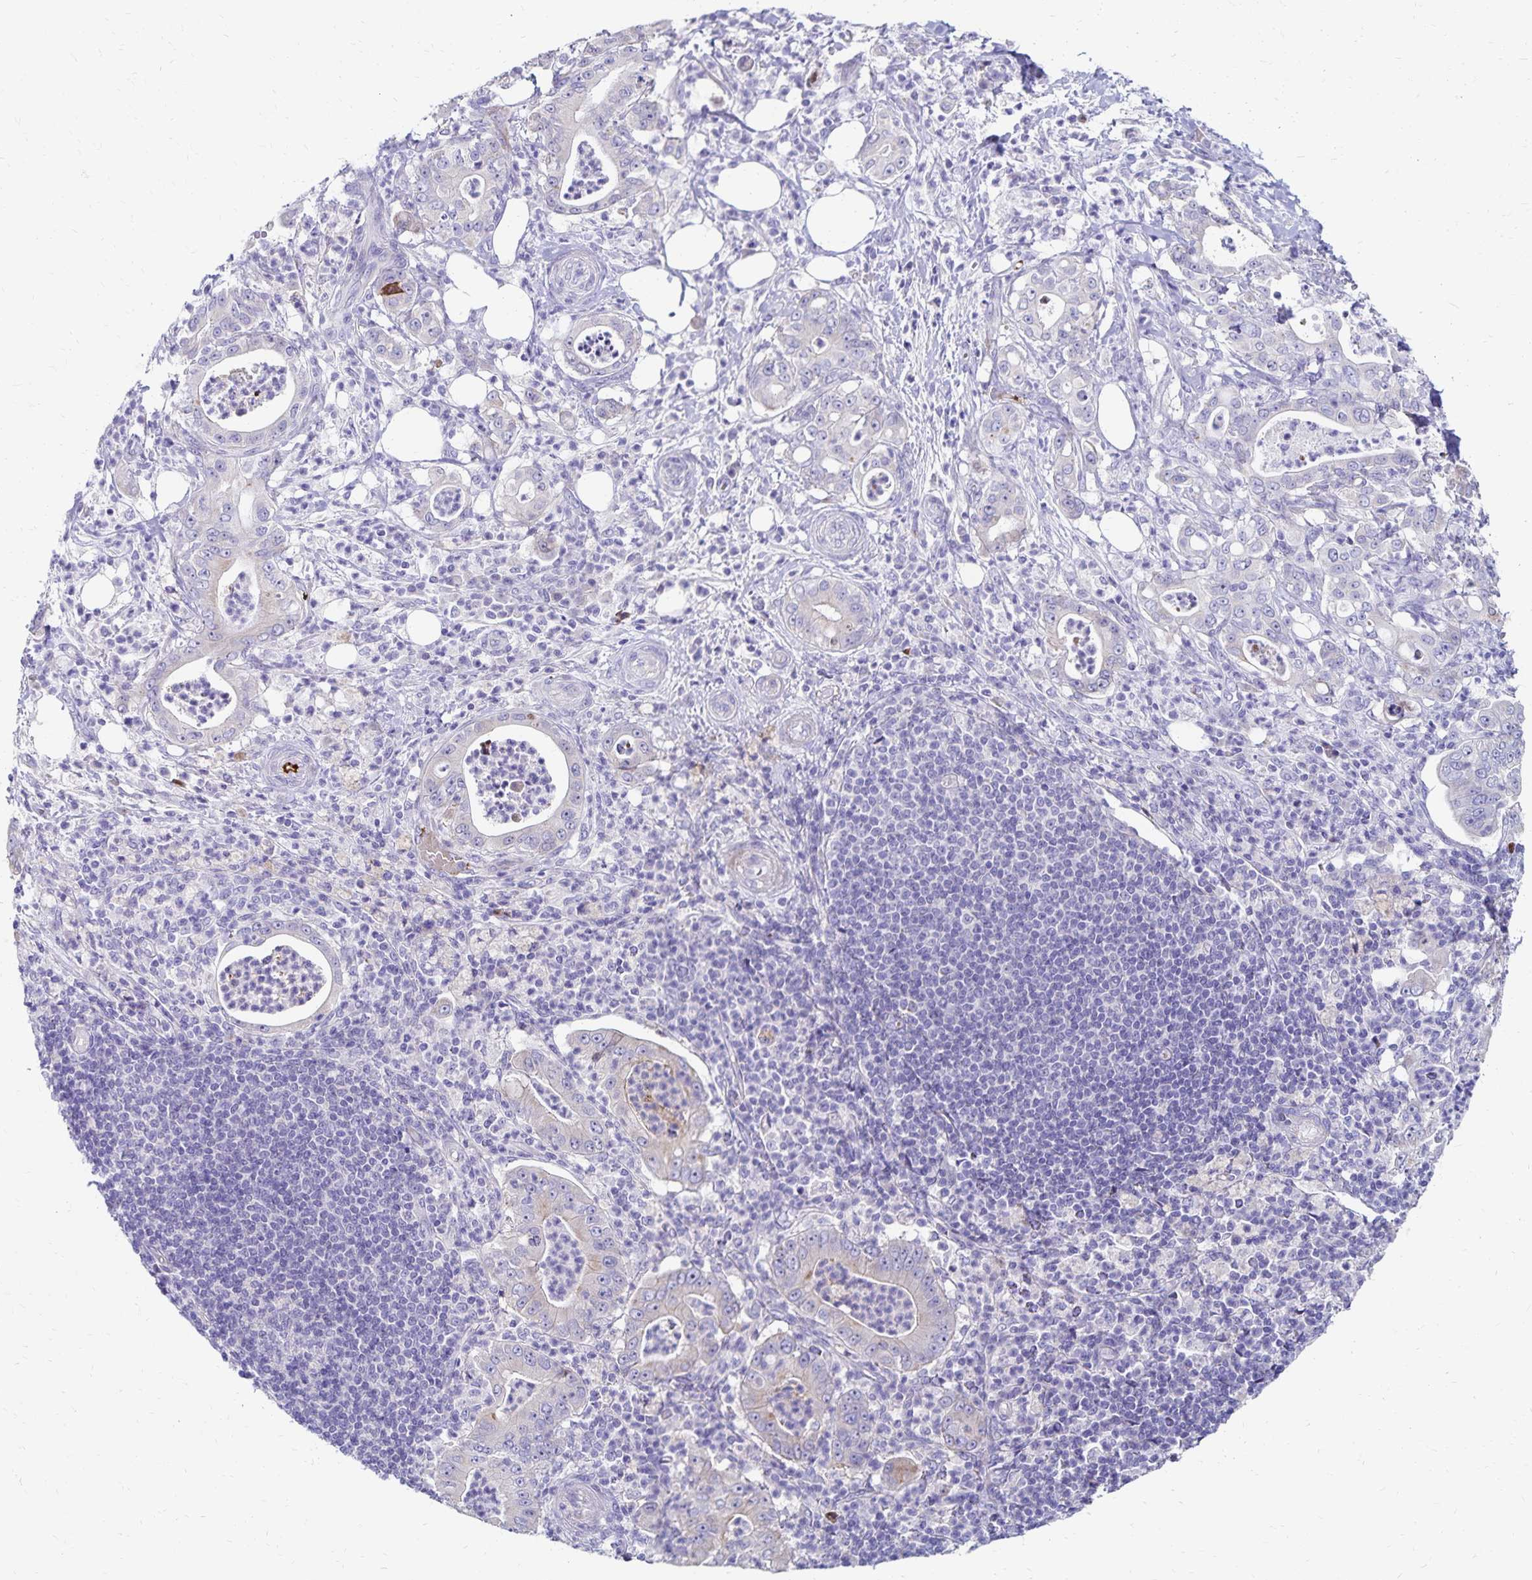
{"staining": {"intensity": "negative", "quantity": "none", "location": "none"}, "tissue": "pancreatic cancer", "cell_type": "Tumor cells", "image_type": "cancer", "snomed": [{"axis": "morphology", "description": "Adenocarcinoma, NOS"}, {"axis": "topography", "description": "Pancreas"}], "caption": "High magnification brightfield microscopy of pancreatic adenocarcinoma stained with DAB (3,3'-diaminobenzidine) (brown) and counterstained with hematoxylin (blue): tumor cells show no significant expression.", "gene": "NECAP1", "patient": {"sex": "male", "age": 71}}